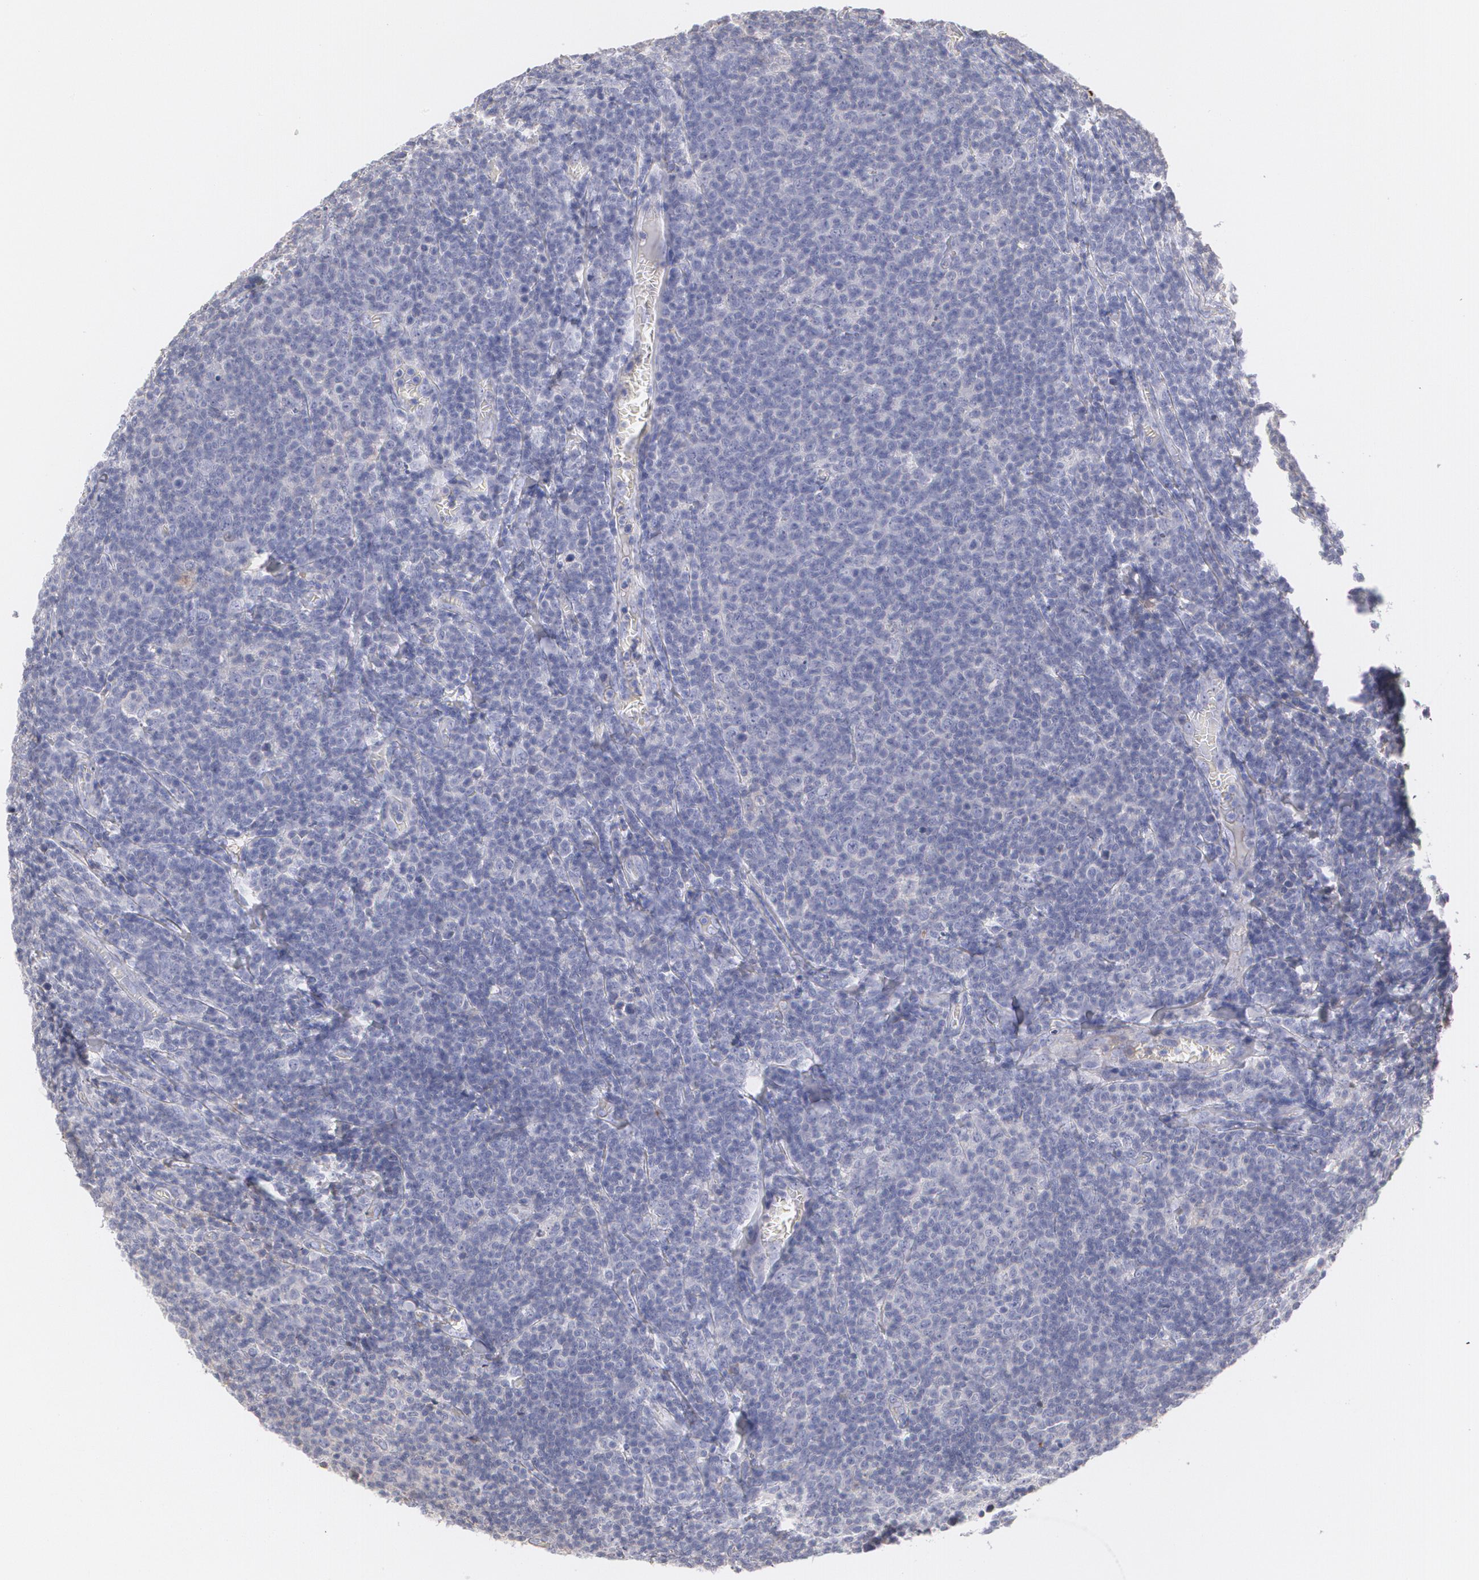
{"staining": {"intensity": "negative", "quantity": "none", "location": "none"}, "tissue": "lymphoma", "cell_type": "Tumor cells", "image_type": "cancer", "snomed": [{"axis": "morphology", "description": "Malignant lymphoma, non-Hodgkin's type, Low grade"}, {"axis": "topography", "description": "Lymph node"}], "caption": "High magnification brightfield microscopy of malignant lymphoma, non-Hodgkin's type (low-grade) stained with DAB (3,3'-diaminobenzidine) (brown) and counterstained with hematoxylin (blue): tumor cells show no significant staining.", "gene": "SERPINA1", "patient": {"sex": "male", "age": 74}}